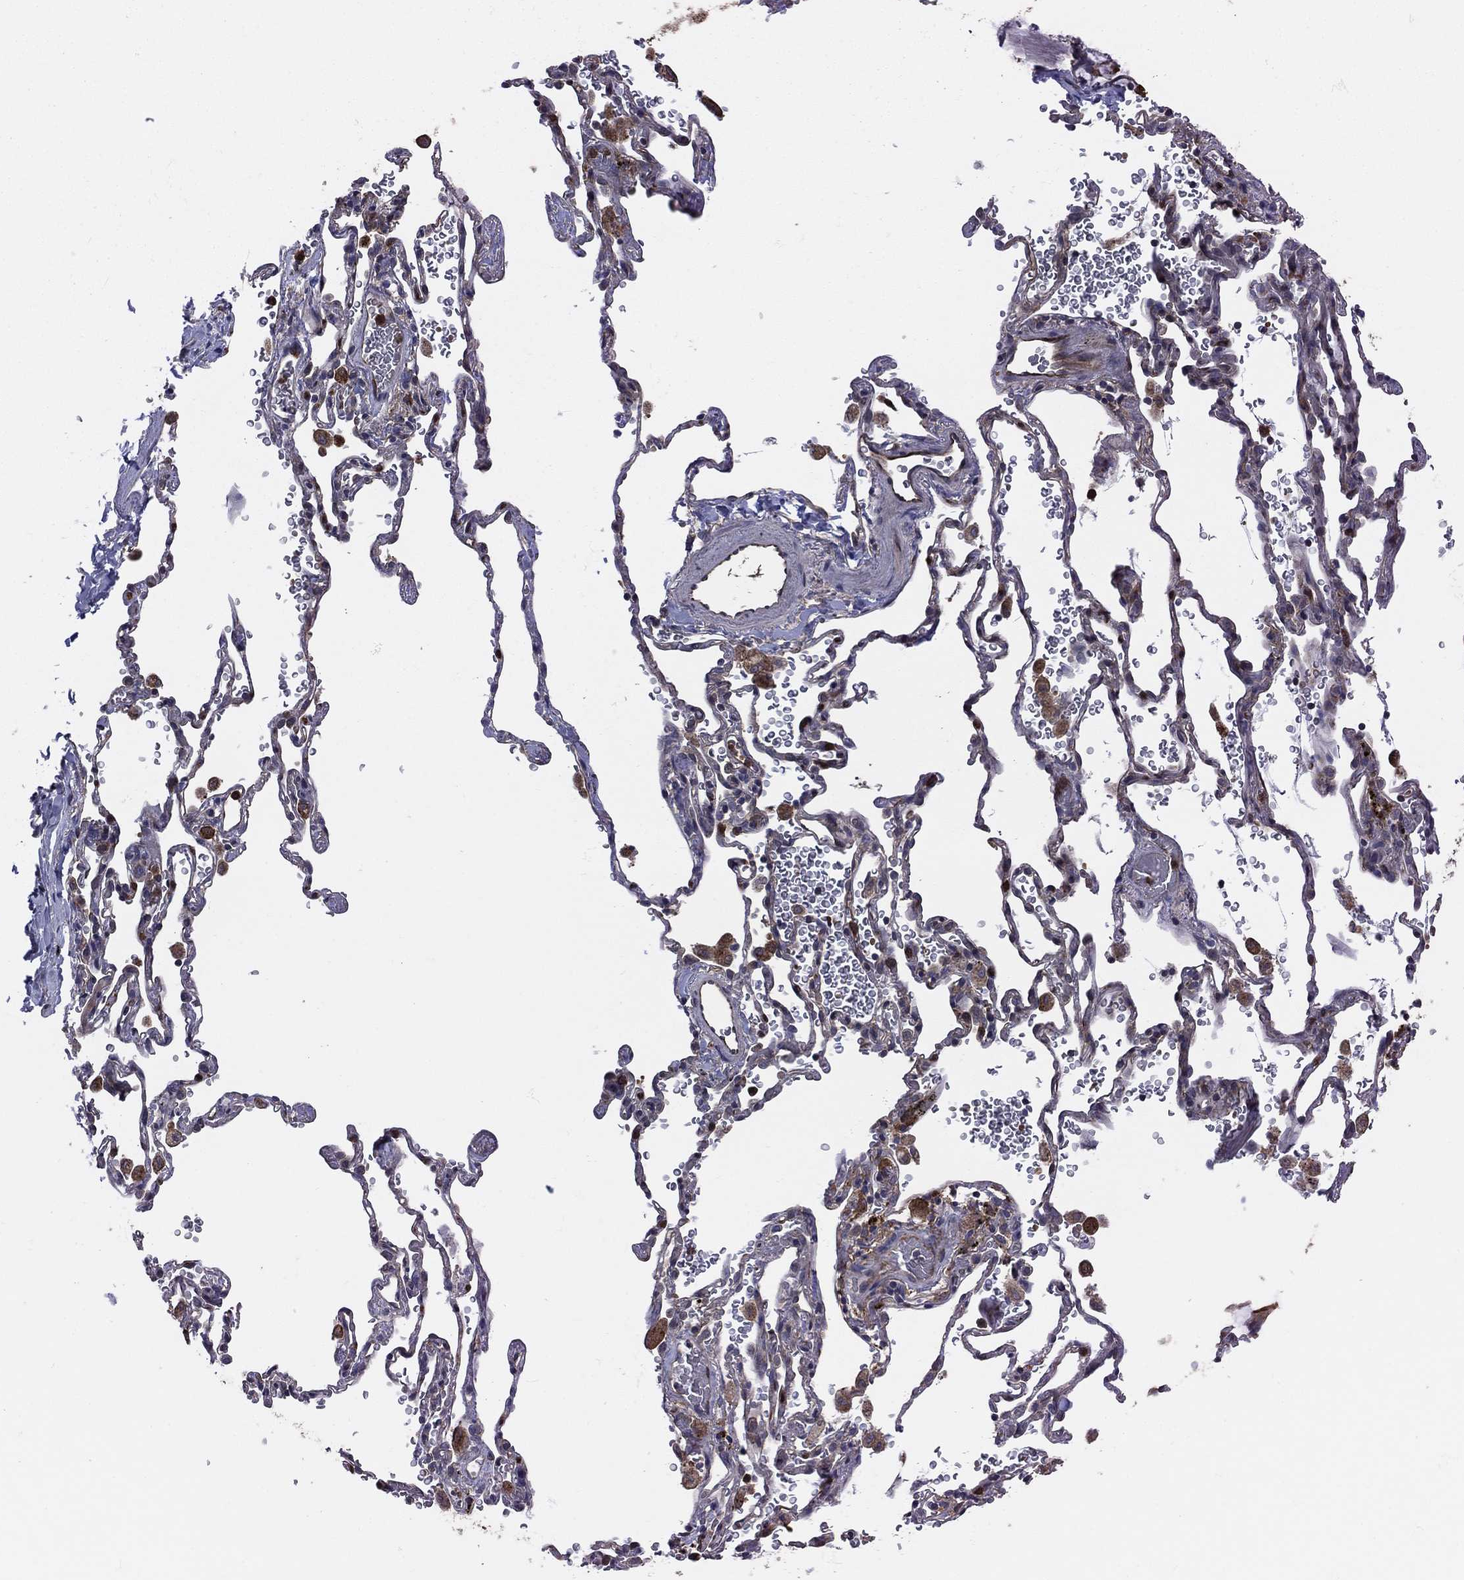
{"staining": {"intensity": "negative", "quantity": "none", "location": "none"}, "tissue": "adipose tissue", "cell_type": "Adipocytes", "image_type": "normal", "snomed": [{"axis": "morphology", "description": "Normal tissue, NOS"}, {"axis": "morphology", "description": "Adenocarcinoma, NOS"}, {"axis": "topography", "description": "Cartilage tissue"}, {"axis": "topography", "description": "Lung"}], "caption": "DAB (3,3'-diaminobenzidine) immunohistochemical staining of normal human adipose tissue exhibits no significant positivity in adipocytes. (Immunohistochemistry, brightfield microscopy, high magnification).", "gene": "MEA1", "patient": {"sex": "male", "age": 59}}